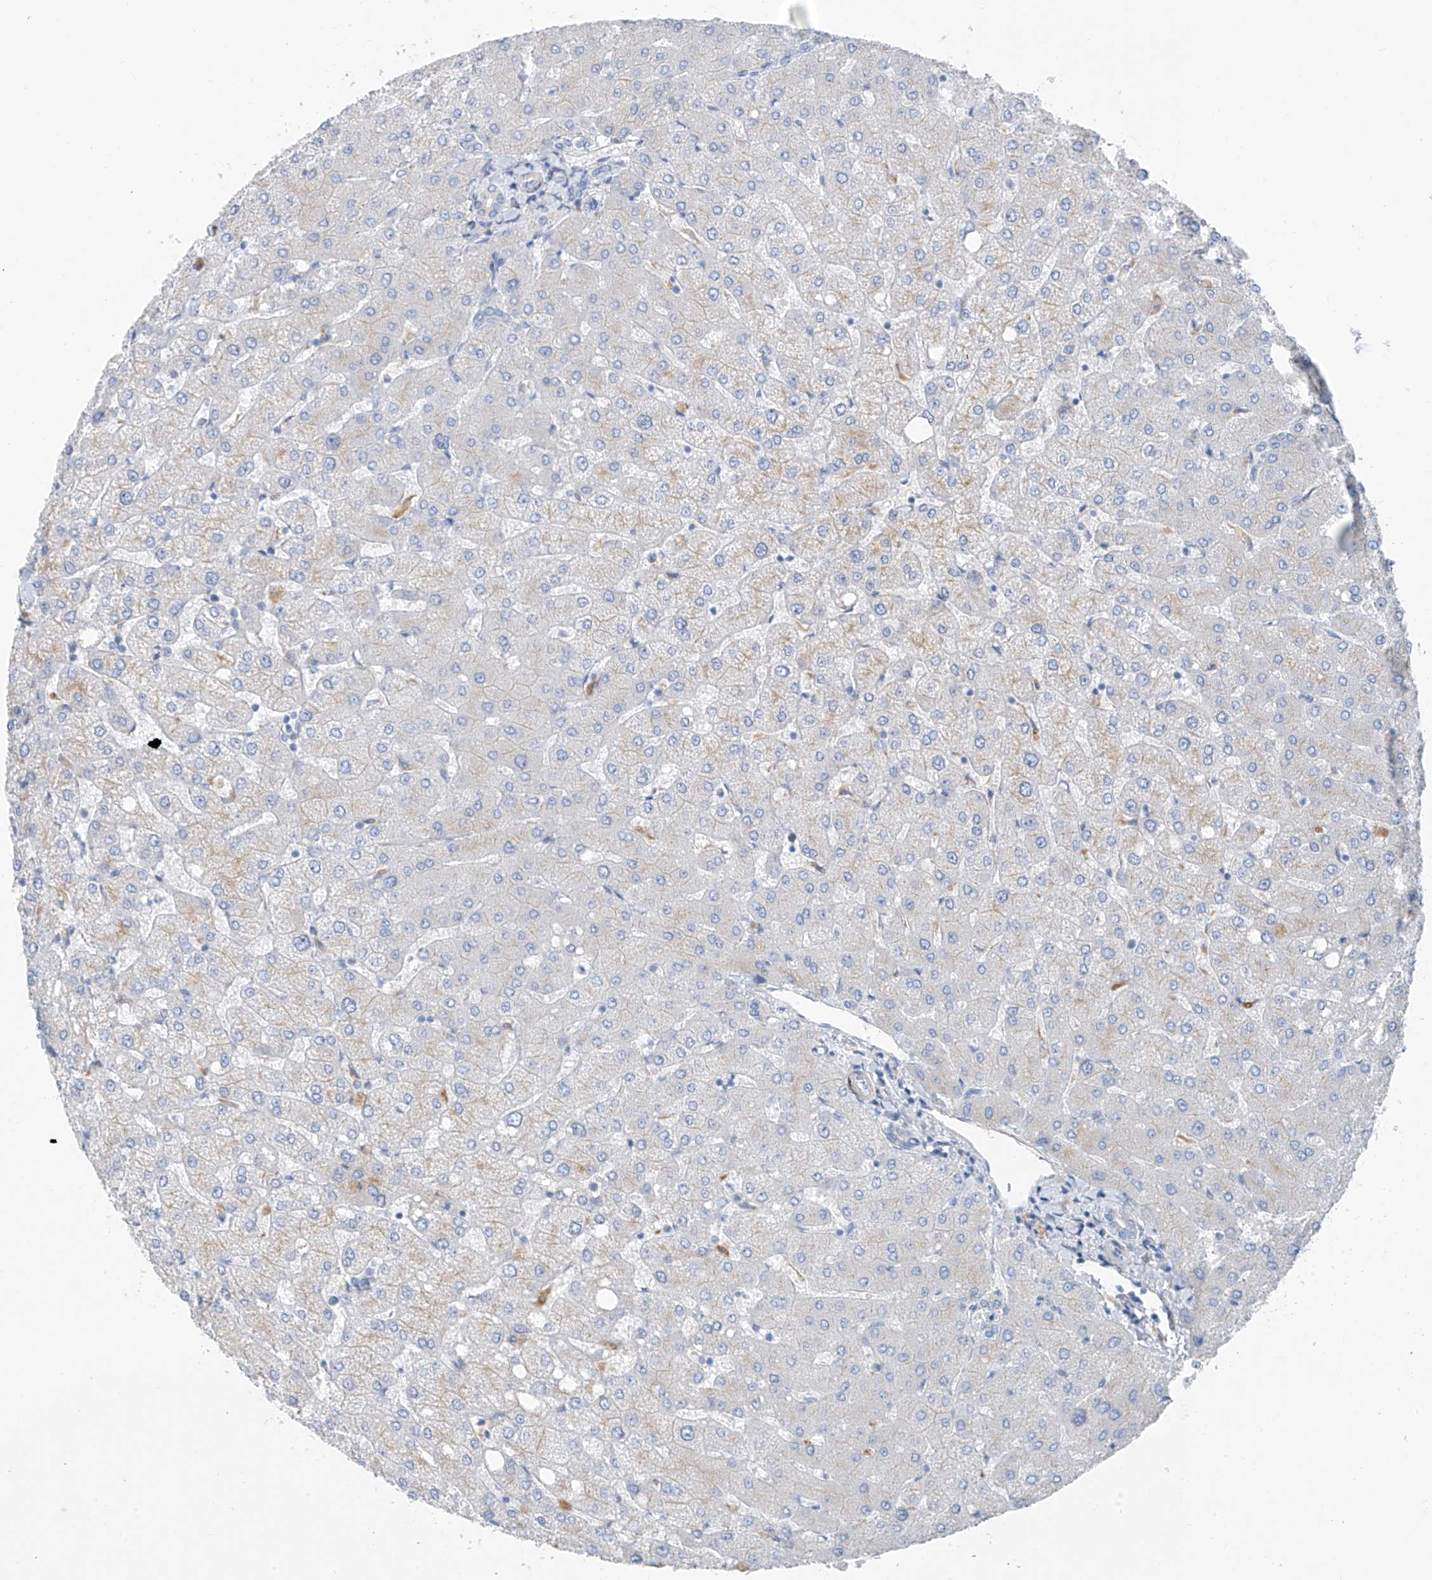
{"staining": {"intensity": "negative", "quantity": "none", "location": "none"}, "tissue": "liver", "cell_type": "Cholangiocytes", "image_type": "normal", "snomed": [{"axis": "morphology", "description": "Normal tissue, NOS"}, {"axis": "topography", "description": "Liver"}], "caption": "IHC micrograph of benign human liver stained for a protein (brown), which shows no positivity in cholangiocytes.", "gene": "GLMP", "patient": {"sex": "female", "age": 54}}